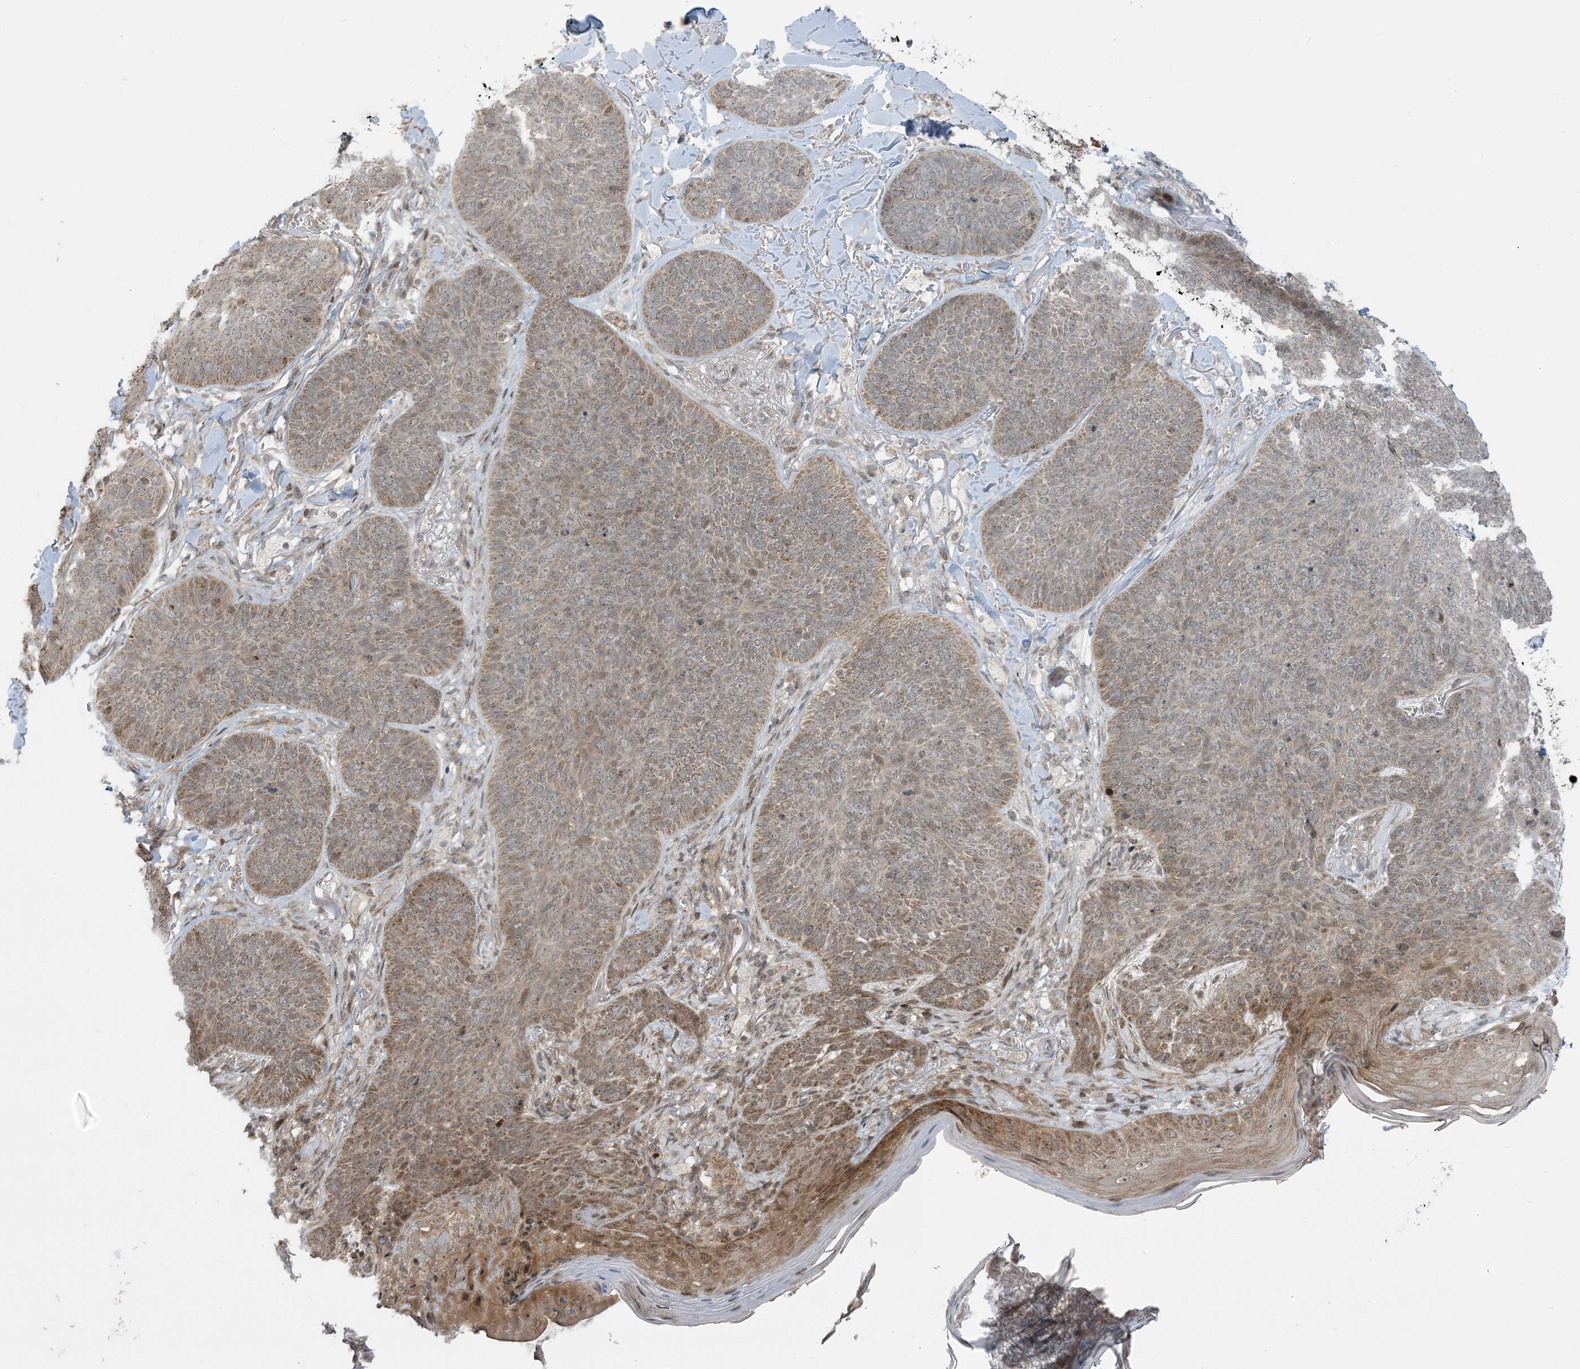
{"staining": {"intensity": "moderate", "quantity": "25%-75%", "location": "cytoplasmic/membranous"}, "tissue": "skin cancer", "cell_type": "Tumor cells", "image_type": "cancer", "snomed": [{"axis": "morphology", "description": "Basal cell carcinoma"}, {"axis": "topography", "description": "Skin"}], "caption": "Immunohistochemical staining of skin basal cell carcinoma demonstrates medium levels of moderate cytoplasmic/membranous protein expression in about 25%-75% of tumor cells.", "gene": "PHLDB2", "patient": {"sex": "male", "age": 85}}